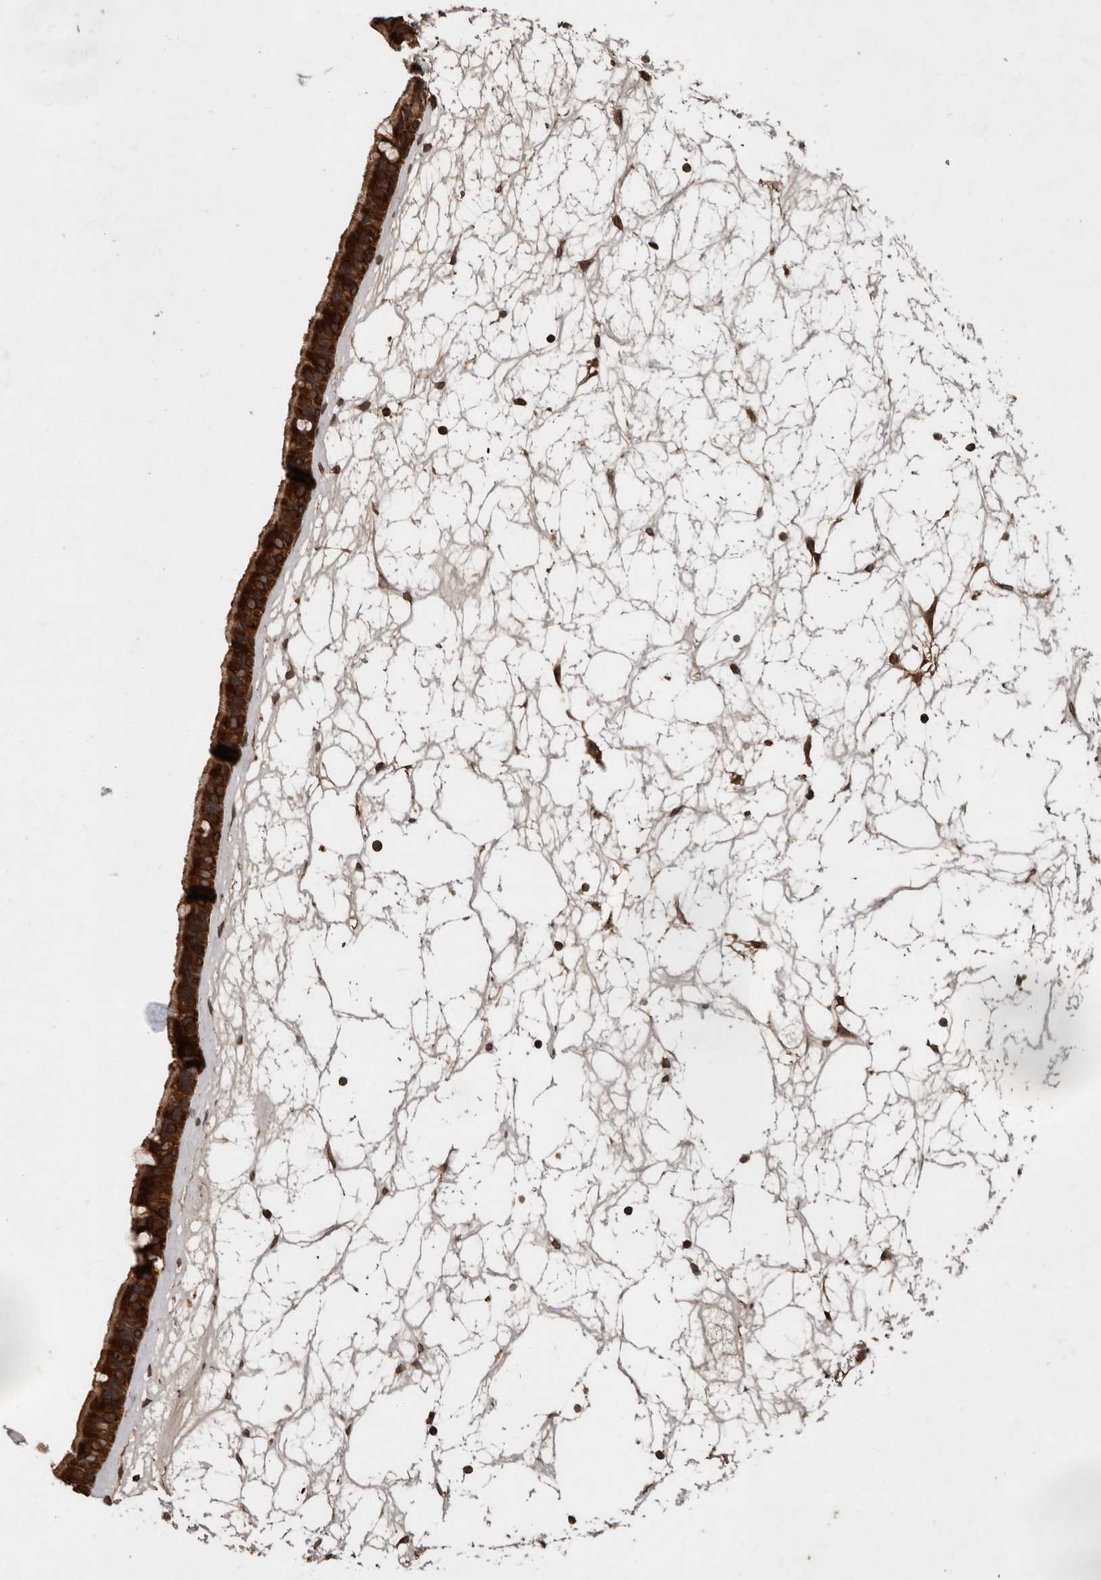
{"staining": {"intensity": "strong", "quantity": ">75%", "location": "cytoplasmic/membranous"}, "tissue": "nasopharynx", "cell_type": "Respiratory epithelial cells", "image_type": "normal", "snomed": [{"axis": "morphology", "description": "Normal tissue, NOS"}, {"axis": "topography", "description": "Nasopharynx"}], "caption": "IHC histopathology image of benign human nasopharynx stained for a protein (brown), which demonstrates high levels of strong cytoplasmic/membranous positivity in about >75% of respiratory epithelial cells.", "gene": "STK36", "patient": {"sex": "male", "age": 64}}